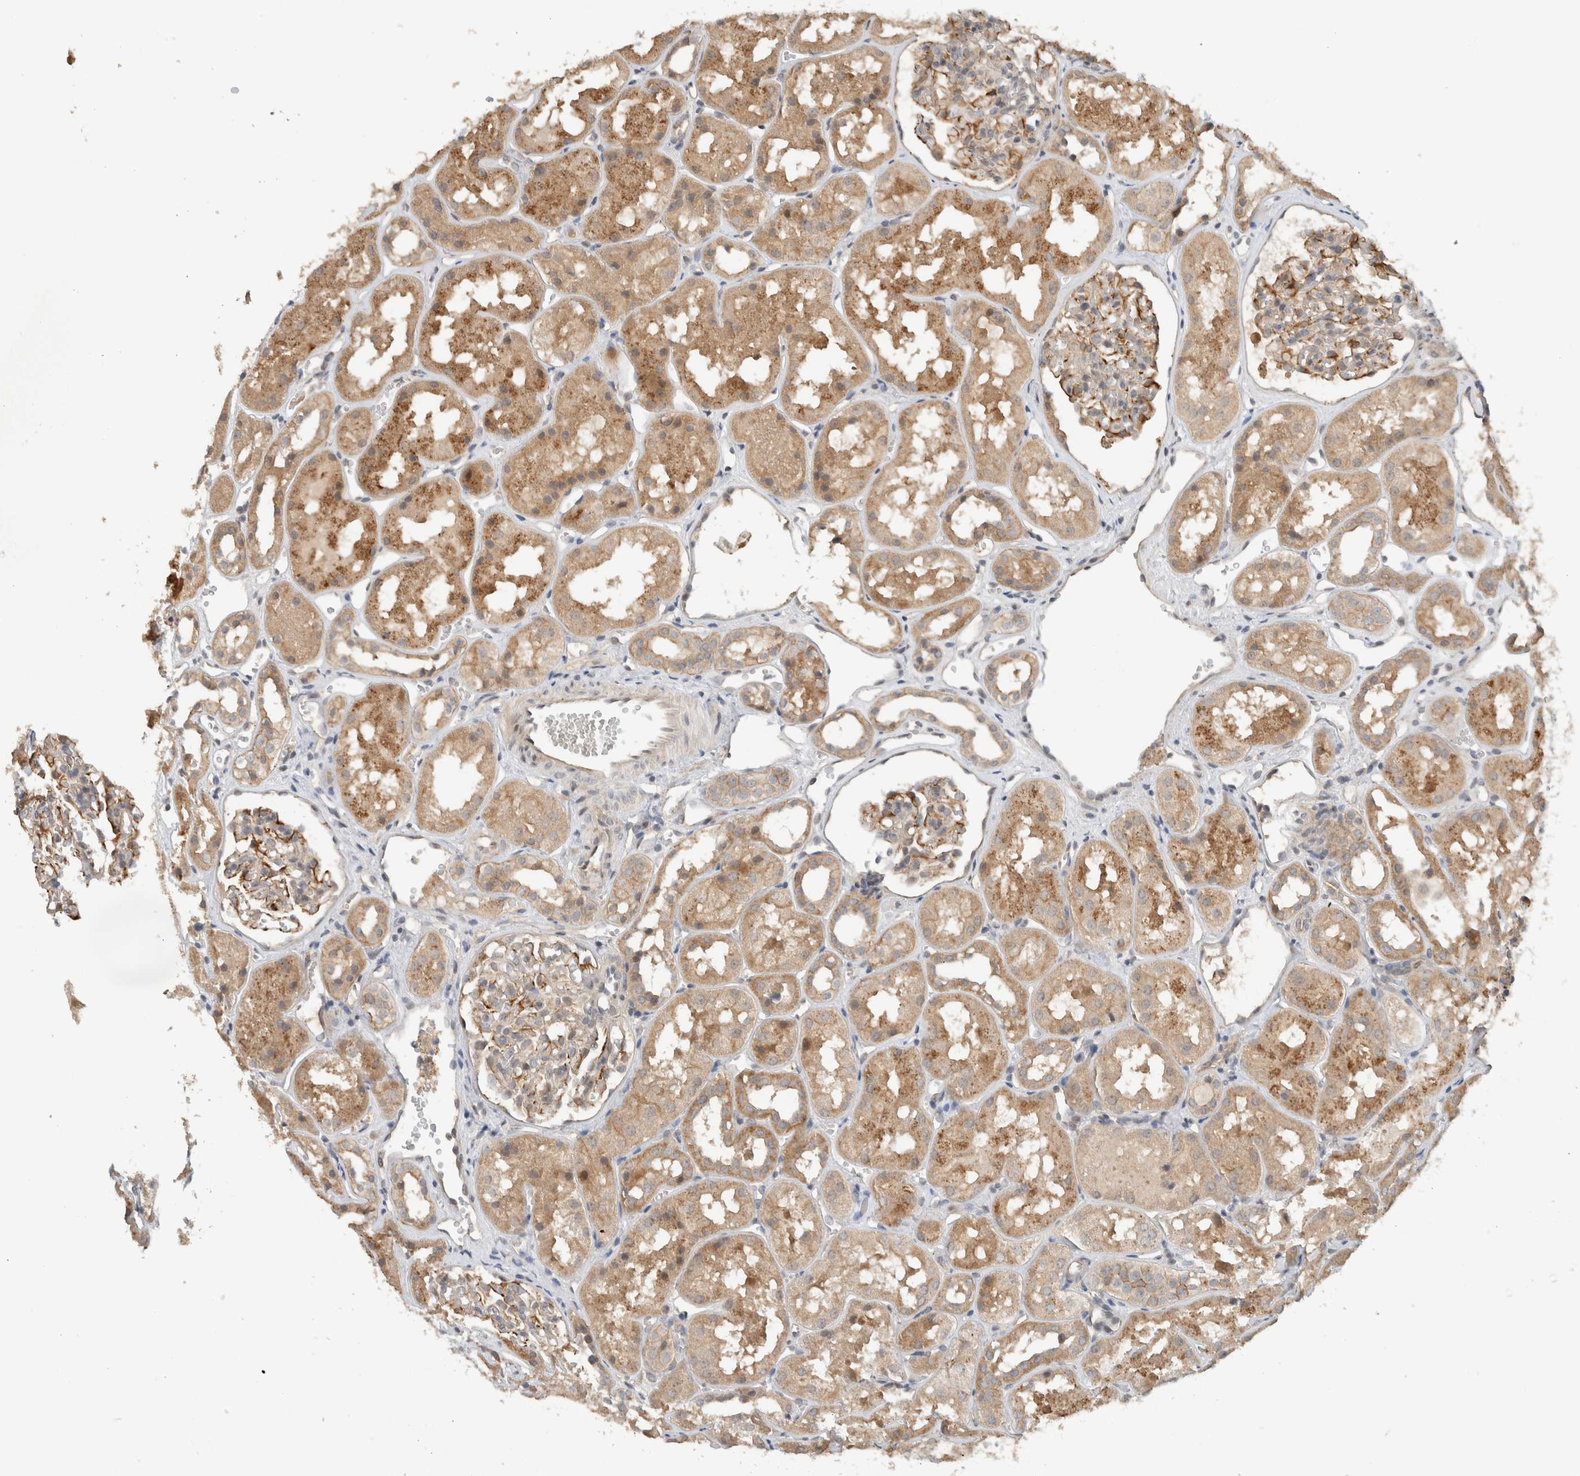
{"staining": {"intensity": "moderate", "quantity": "<25%", "location": "cytoplasmic/membranous"}, "tissue": "kidney", "cell_type": "Cells in glomeruli", "image_type": "normal", "snomed": [{"axis": "morphology", "description": "Normal tissue, NOS"}, {"axis": "topography", "description": "Kidney"}], "caption": "Immunohistochemistry photomicrograph of unremarkable human kidney stained for a protein (brown), which demonstrates low levels of moderate cytoplasmic/membranous positivity in about <25% of cells in glomeruli.", "gene": "ERCC6L2", "patient": {"sex": "male", "age": 16}}